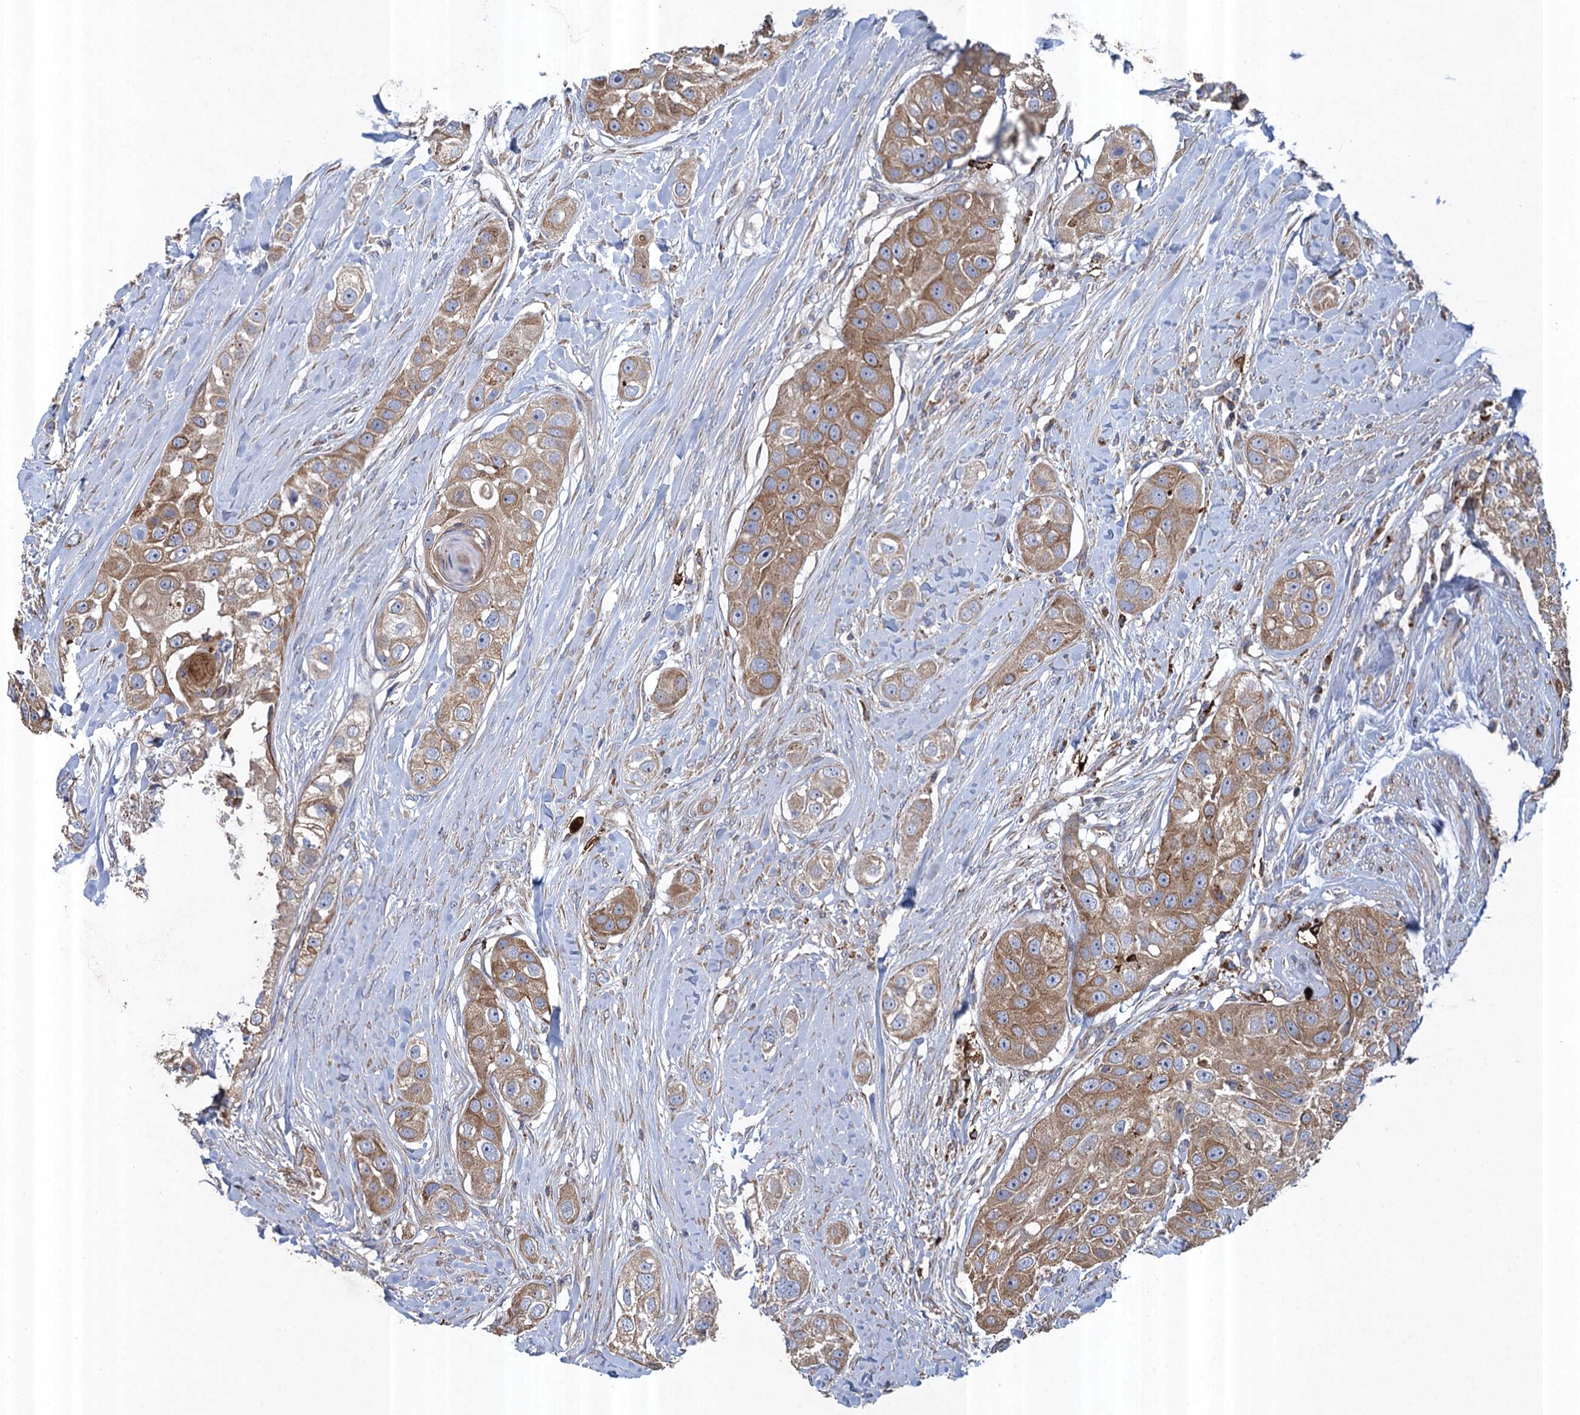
{"staining": {"intensity": "moderate", "quantity": ">75%", "location": "cytoplasmic/membranous"}, "tissue": "head and neck cancer", "cell_type": "Tumor cells", "image_type": "cancer", "snomed": [{"axis": "morphology", "description": "Normal tissue, NOS"}, {"axis": "morphology", "description": "Squamous cell carcinoma, NOS"}, {"axis": "topography", "description": "Skeletal muscle"}, {"axis": "topography", "description": "Head-Neck"}], "caption": "IHC of human head and neck cancer demonstrates medium levels of moderate cytoplasmic/membranous expression in approximately >75% of tumor cells. The protein is shown in brown color, while the nuclei are stained blue.", "gene": "TXNDC11", "patient": {"sex": "male", "age": 51}}